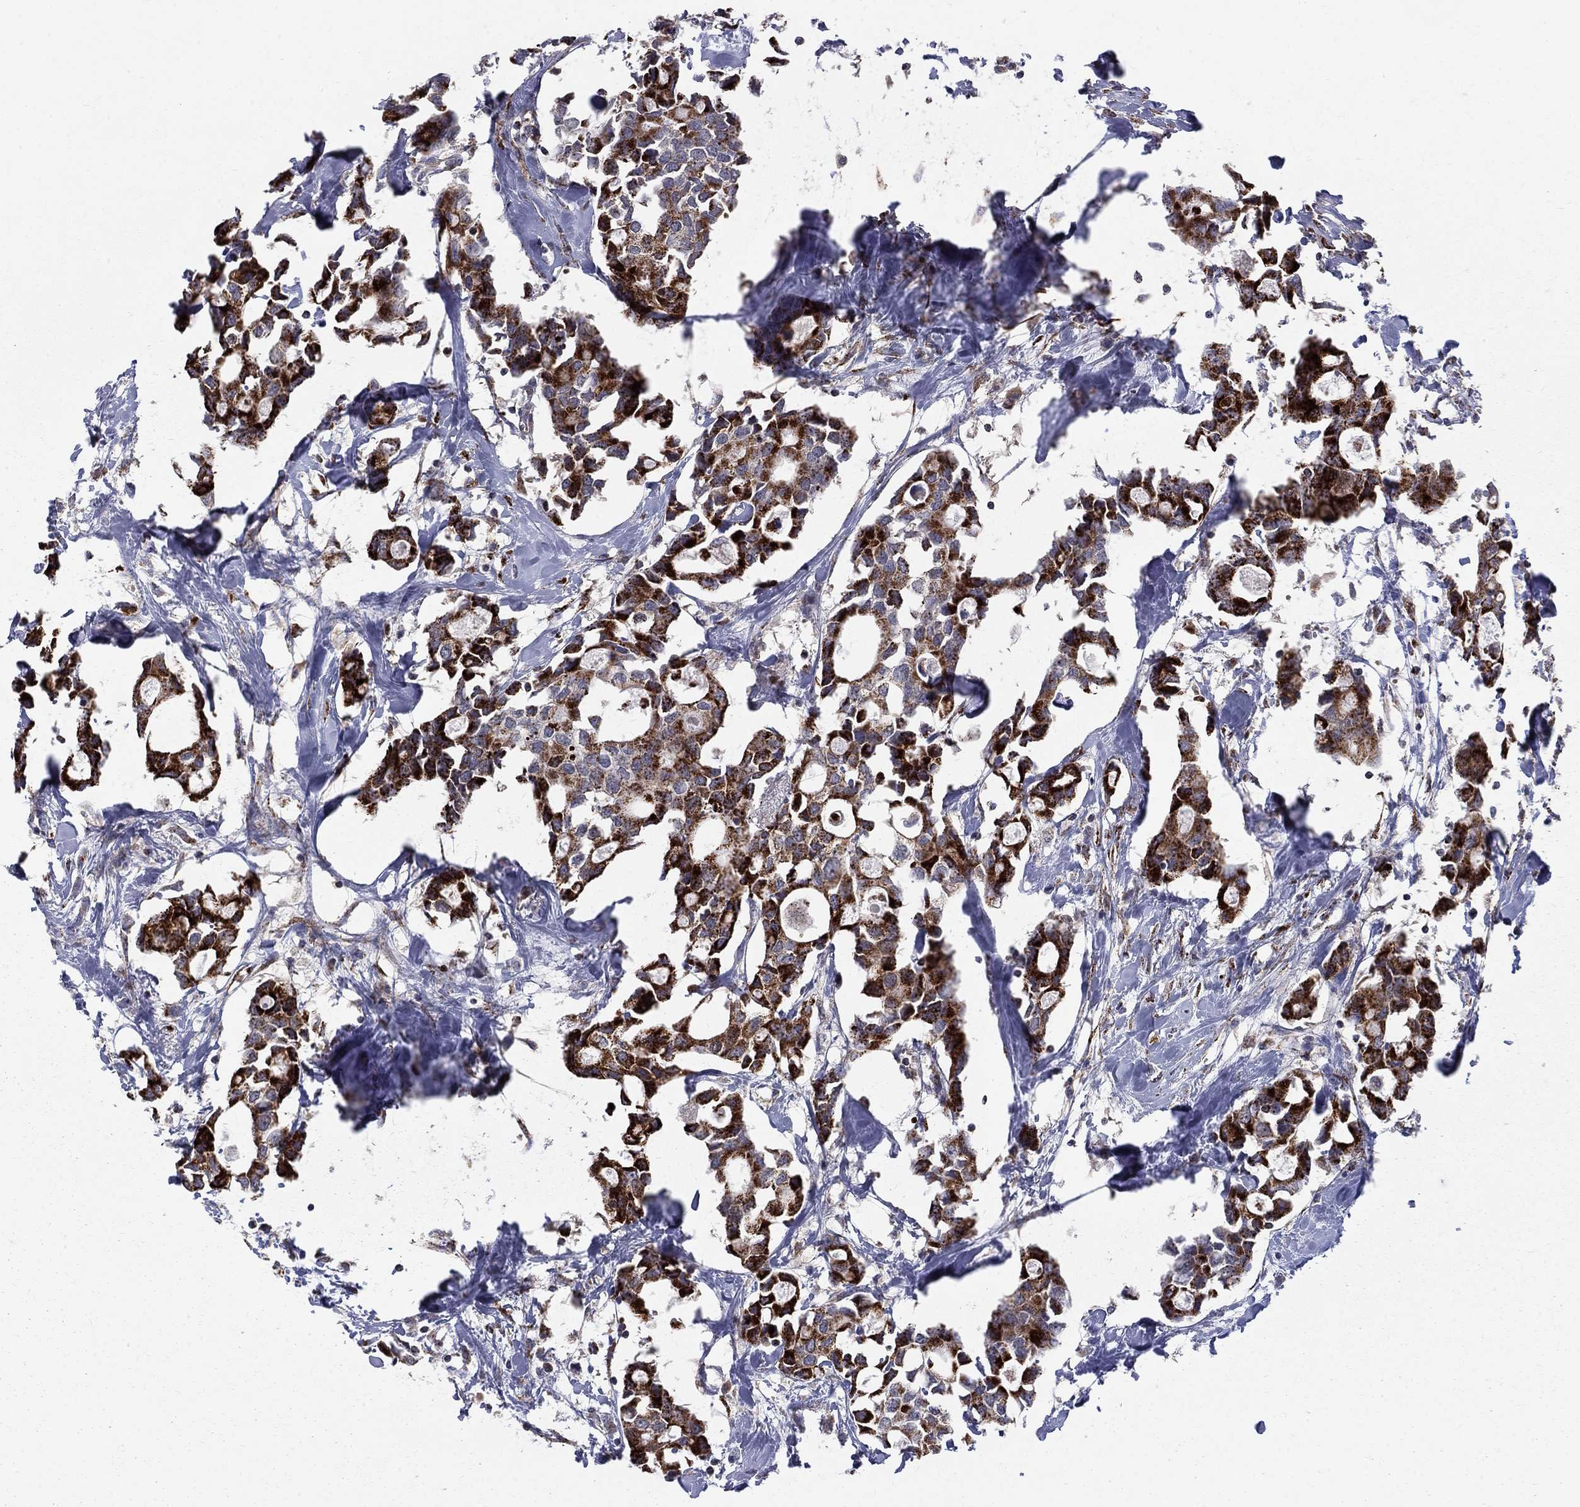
{"staining": {"intensity": "strong", "quantity": ">75%", "location": "cytoplasmic/membranous"}, "tissue": "breast cancer", "cell_type": "Tumor cells", "image_type": "cancer", "snomed": [{"axis": "morphology", "description": "Duct carcinoma"}, {"axis": "topography", "description": "Breast"}], "caption": "Breast cancer stained with DAB (3,3'-diaminobenzidine) immunohistochemistry (IHC) reveals high levels of strong cytoplasmic/membranous staining in approximately >75% of tumor cells.", "gene": "ALDH1B1", "patient": {"sex": "female", "age": 83}}